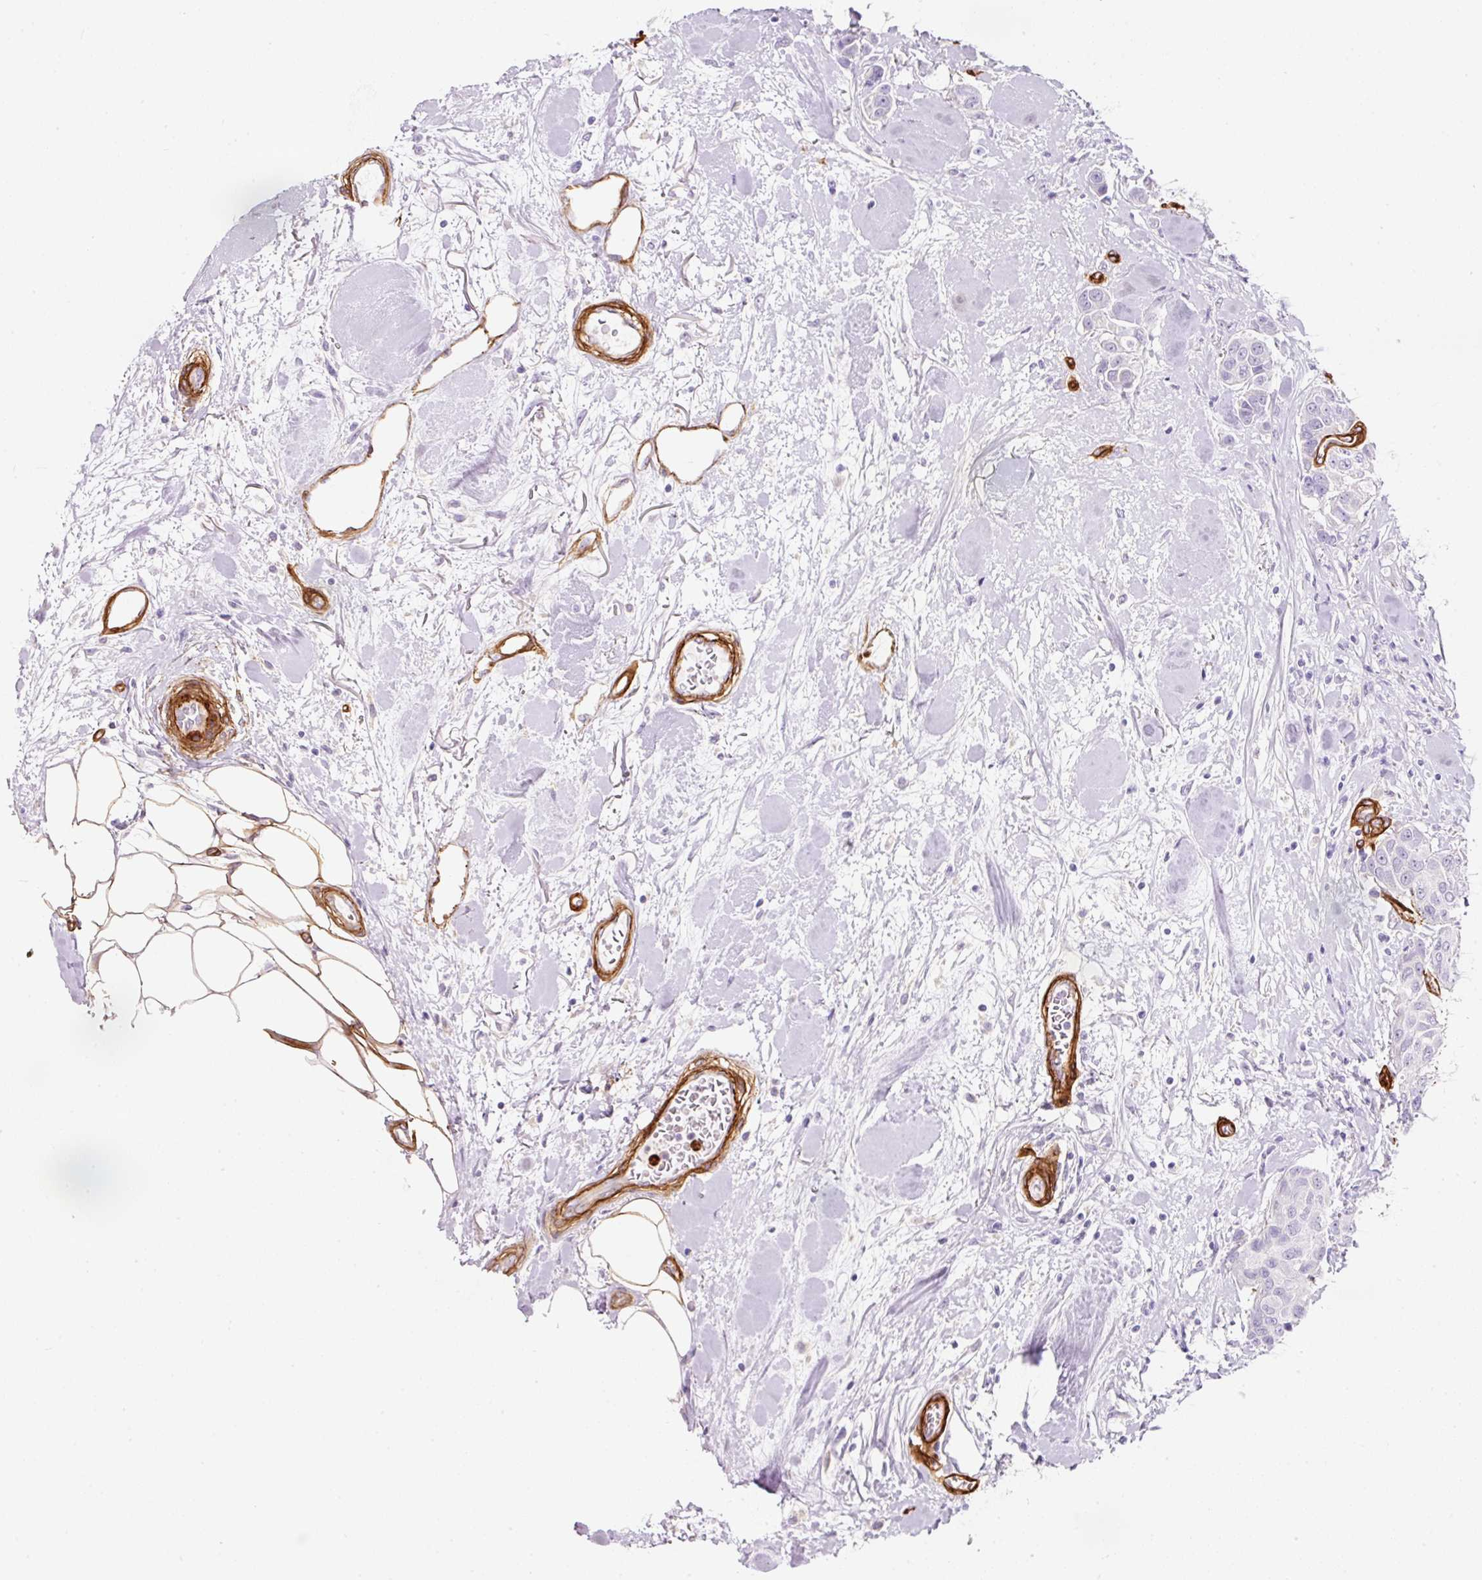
{"staining": {"intensity": "negative", "quantity": "none", "location": "none"}, "tissue": "breast cancer", "cell_type": "Tumor cells", "image_type": "cancer", "snomed": [{"axis": "morphology", "description": "Duct carcinoma"}, {"axis": "topography", "description": "Breast"}, {"axis": "topography", "description": "Lymph node"}], "caption": "The image demonstrates no staining of tumor cells in invasive ductal carcinoma (breast).", "gene": "LOXL4", "patient": {"sex": "female", "age": 80}}